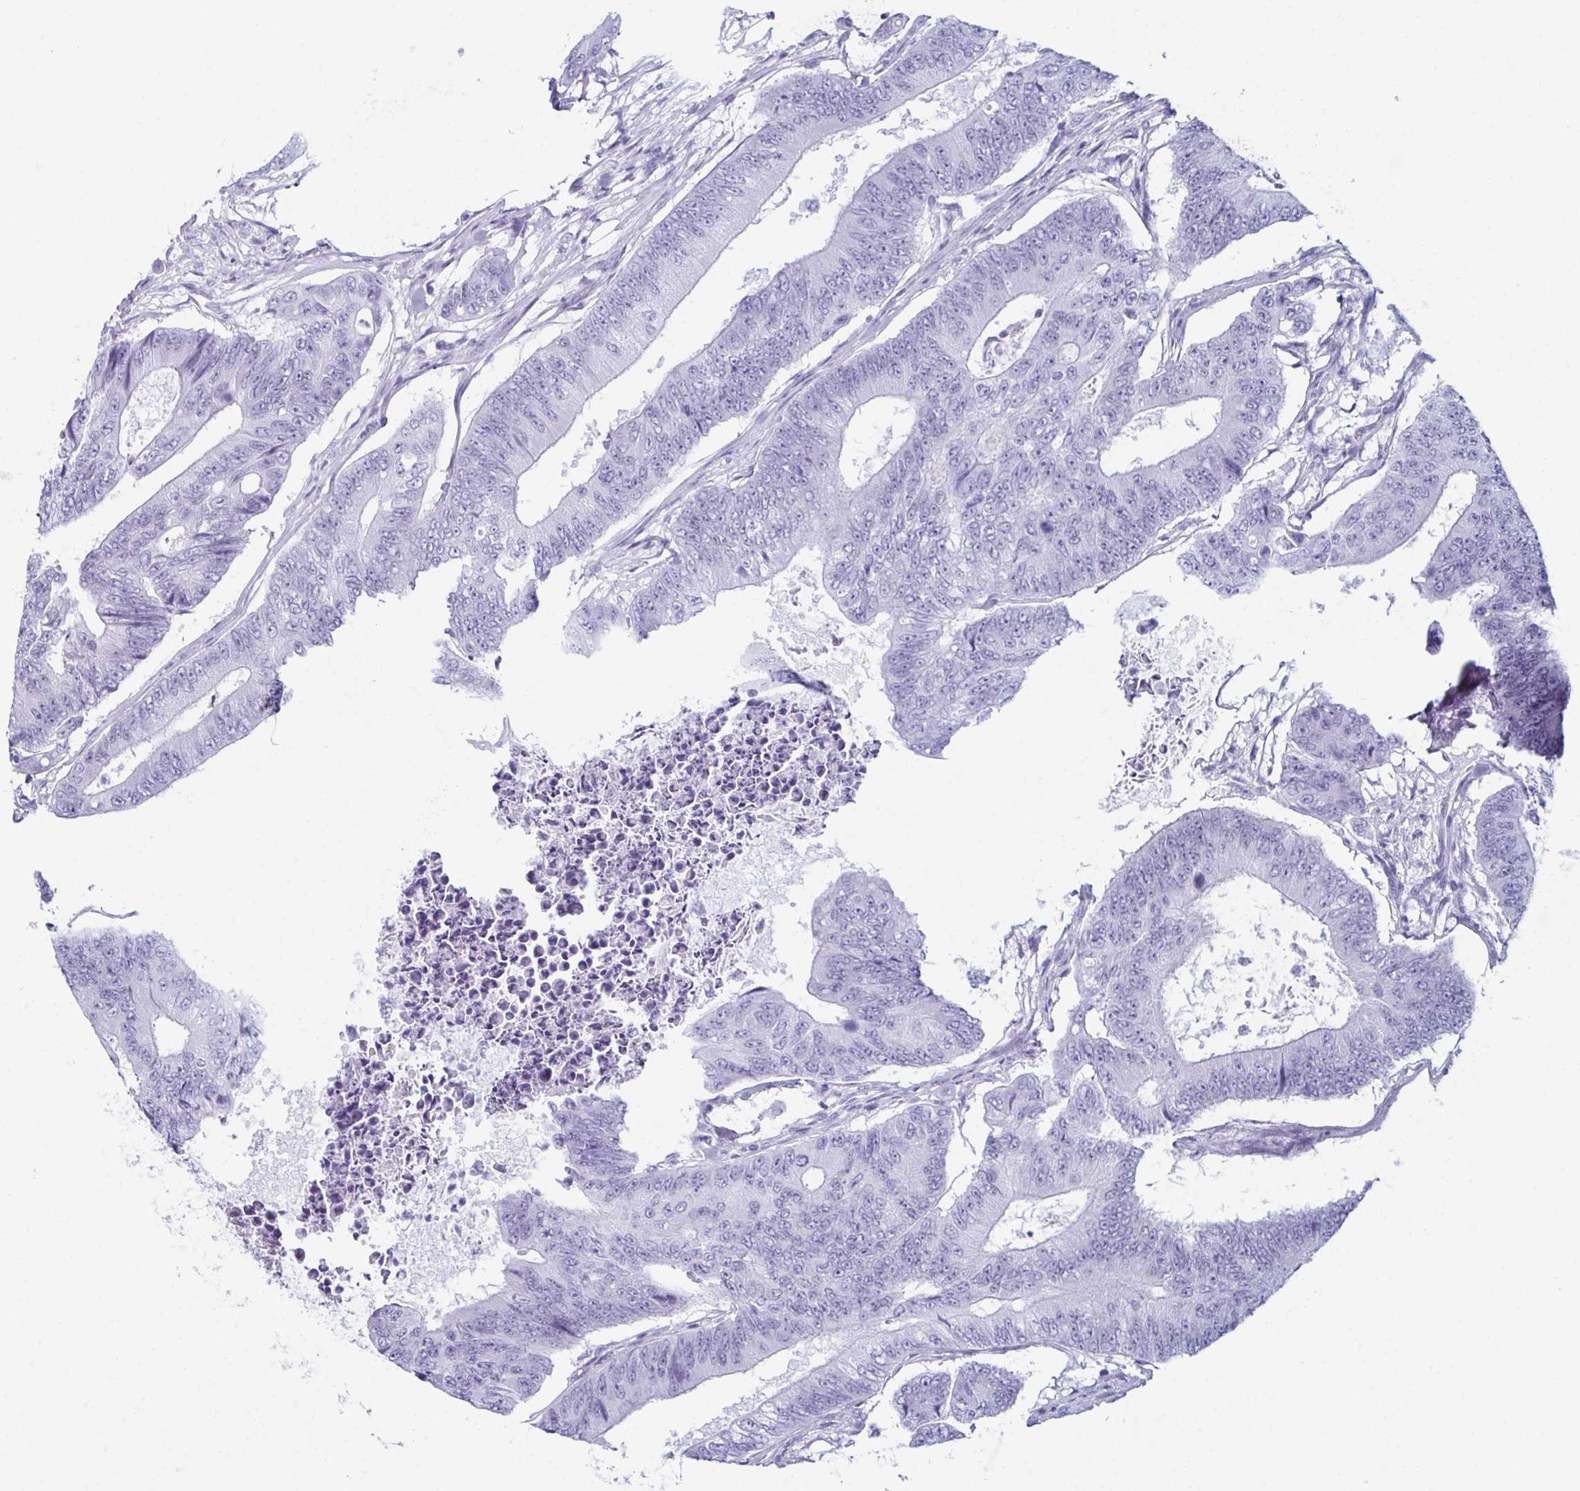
{"staining": {"intensity": "negative", "quantity": "none", "location": "none"}, "tissue": "colorectal cancer", "cell_type": "Tumor cells", "image_type": "cancer", "snomed": [{"axis": "morphology", "description": "Adenocarcinoma, NOS"}, {"axis": "topography", "description": "Colon"}], "caption": "DAB immunohistochemical staining of adenocarcinoma (colorectal) demonstrates no significant expression in tumor cells.", "gene": "ENKUR", "patient": {"sex": "female", "age": 48}}